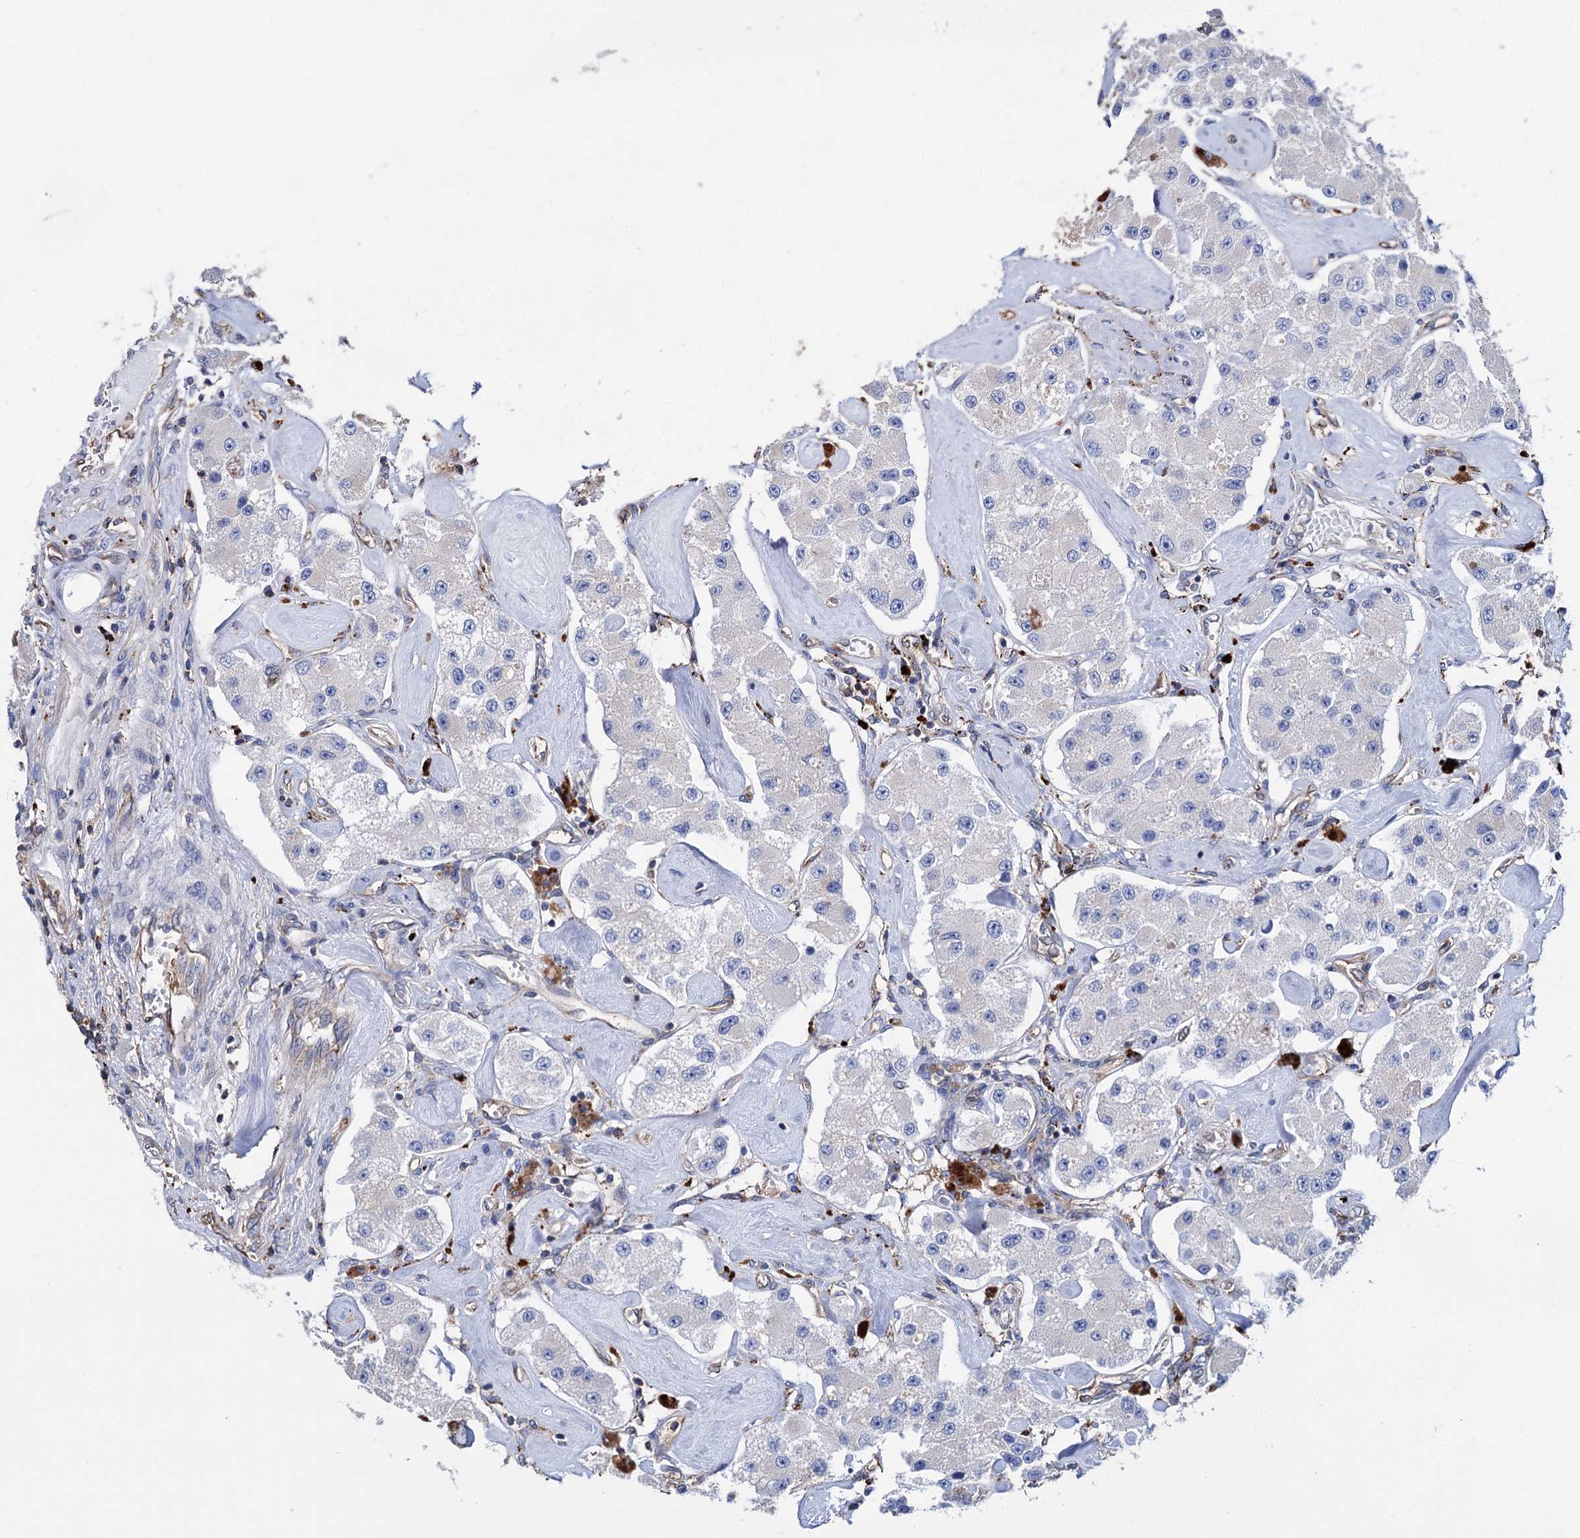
{"staining": {"intensity": "negative", "quantity": "none", "location": "none"}, "tissue": "carcinoid", "cell_type": "Tumor cells", "image_type": "cancer", "snomed": [{"axis": "morphology", "description": "Carcinoid, malignant, NOS"}, {"axis": "topography", "description": "Pancreas"}], "caption": "This photomicrograph is of carcinoid stained with immunohistochemistry (IHC) to label a protein in brown with the nuclei are counter-stained blue. There is no staining in tumor cells.", "gene": "SCPEP1", "patient": {"sex": "male", "age": 41}}